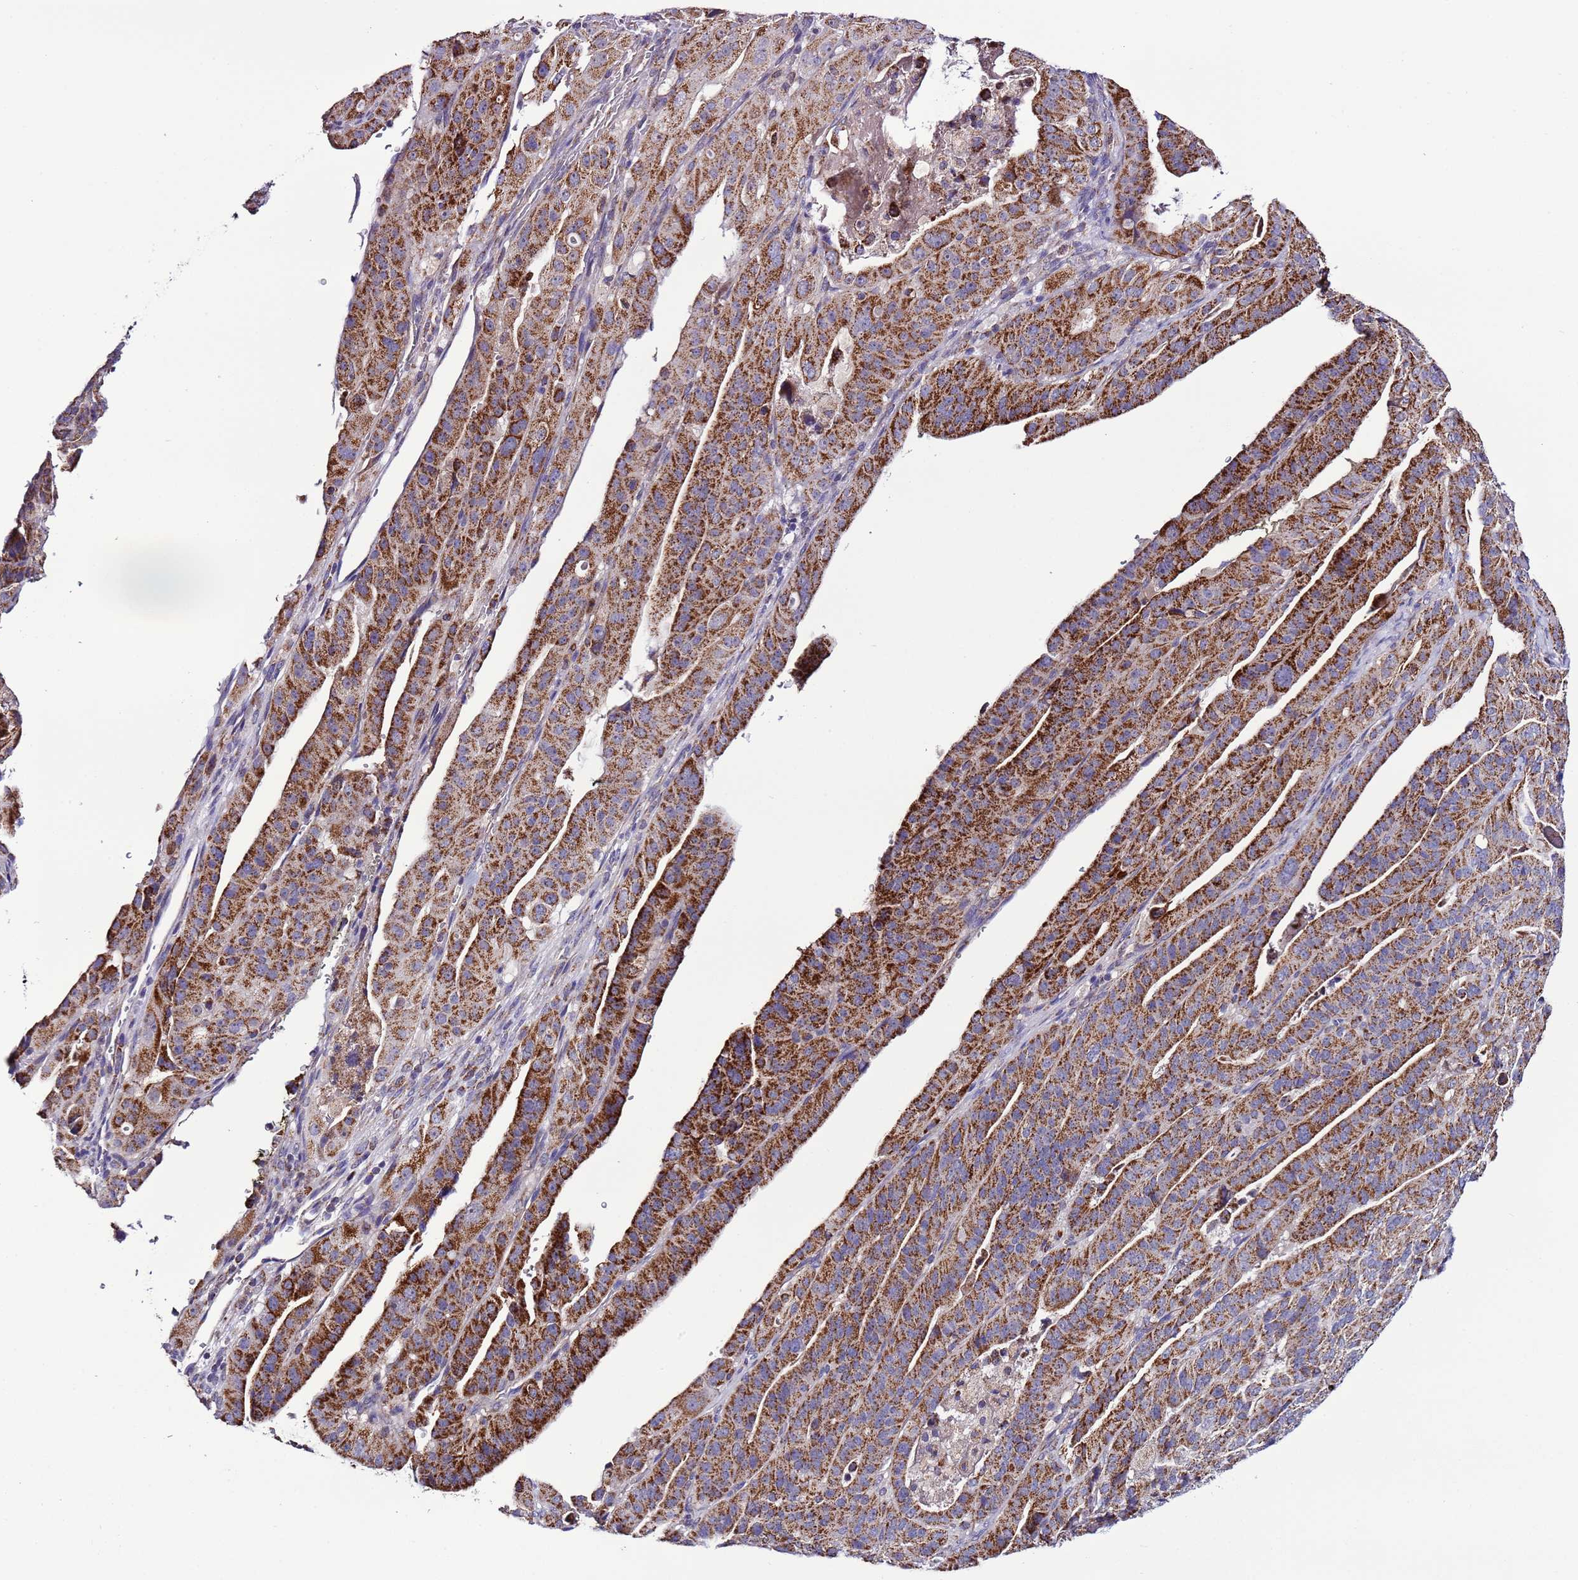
{"staining": {"intensity": "strong", "quantity": ">75%", "location": "cytoplasmic/membranous"}, "tissue": "stomach cancer", "cell_type": "Tumor cells", "image_type": "cancer", "snomed": [{"axis": "morphology", "description": "Adenocarcinoma, NOS"}, {"axis": "topography", "description": "Stomach"}], "caption": "Tumor cells exhibit high levels of strong cytoplasmic/membranous staining in about >75% of cells in human stomach cancer.", "gene": "UEVLD", "patient": {"sex": "male", "age": 48}}